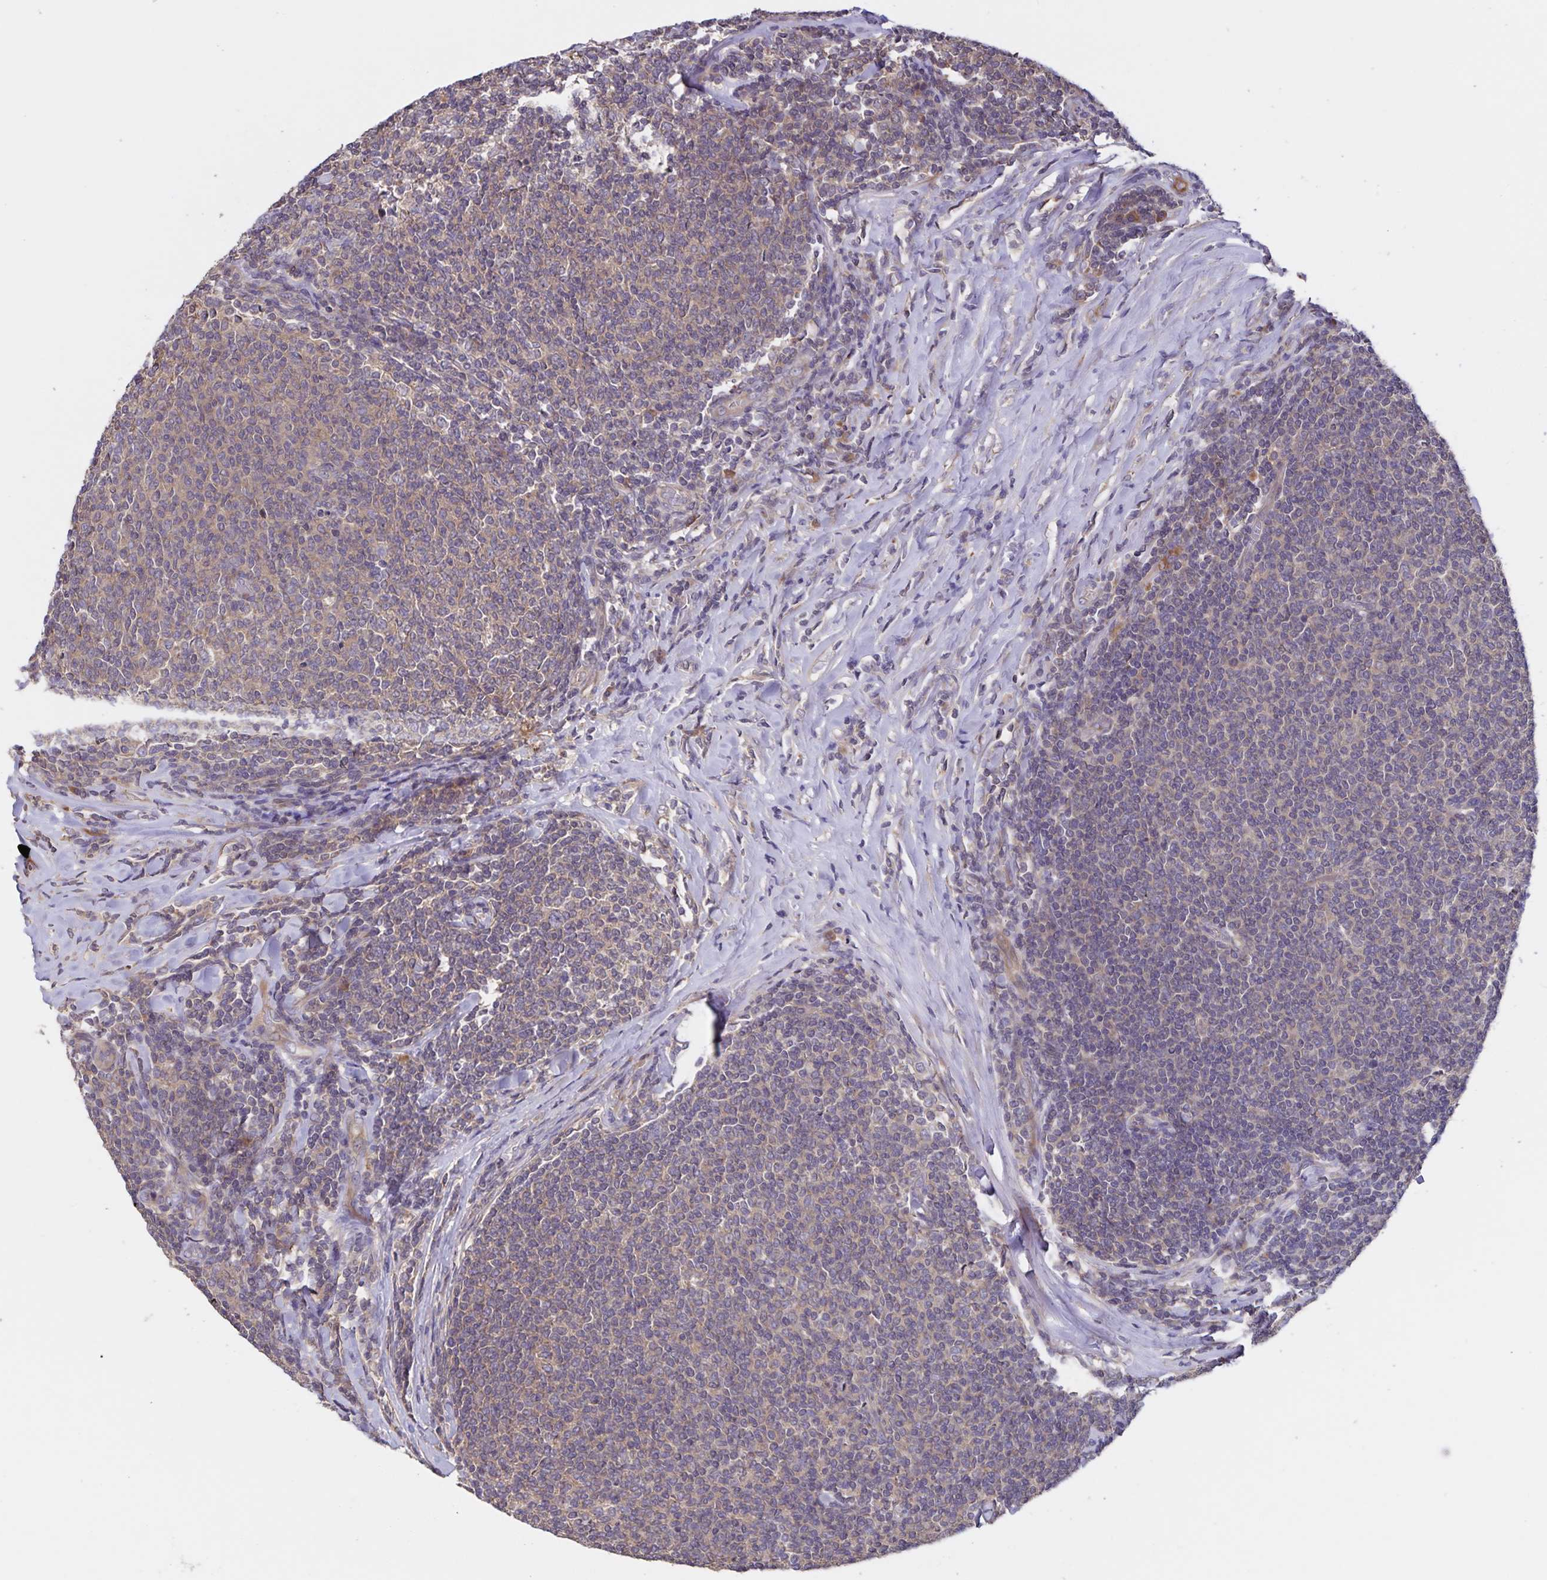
{"staining": {"intensity": "weak", "quantity": "<25%", "location": "cytoplasmic/membranous"}, "tissue": "lymphoma", "cell_type": "Tumor cells", "image_type": "cancer", "snomed": [{"axis": "morphology", "description": "Malignant lymphoma, non-Hodgkin's type, Low grade"}, {"axis": "topography", "description": "Lymph node"}], "caption": "This micrograph is of malignant lymphoma, non-Hodgkin's type (low-grade) stained with immunohistochemistry to label a protein in brown with the nuclei are counter-stained blue. There is no expression in tumor cells.", "gene": "FBXL16", "patient": {"sex": "male", "age": 52}}